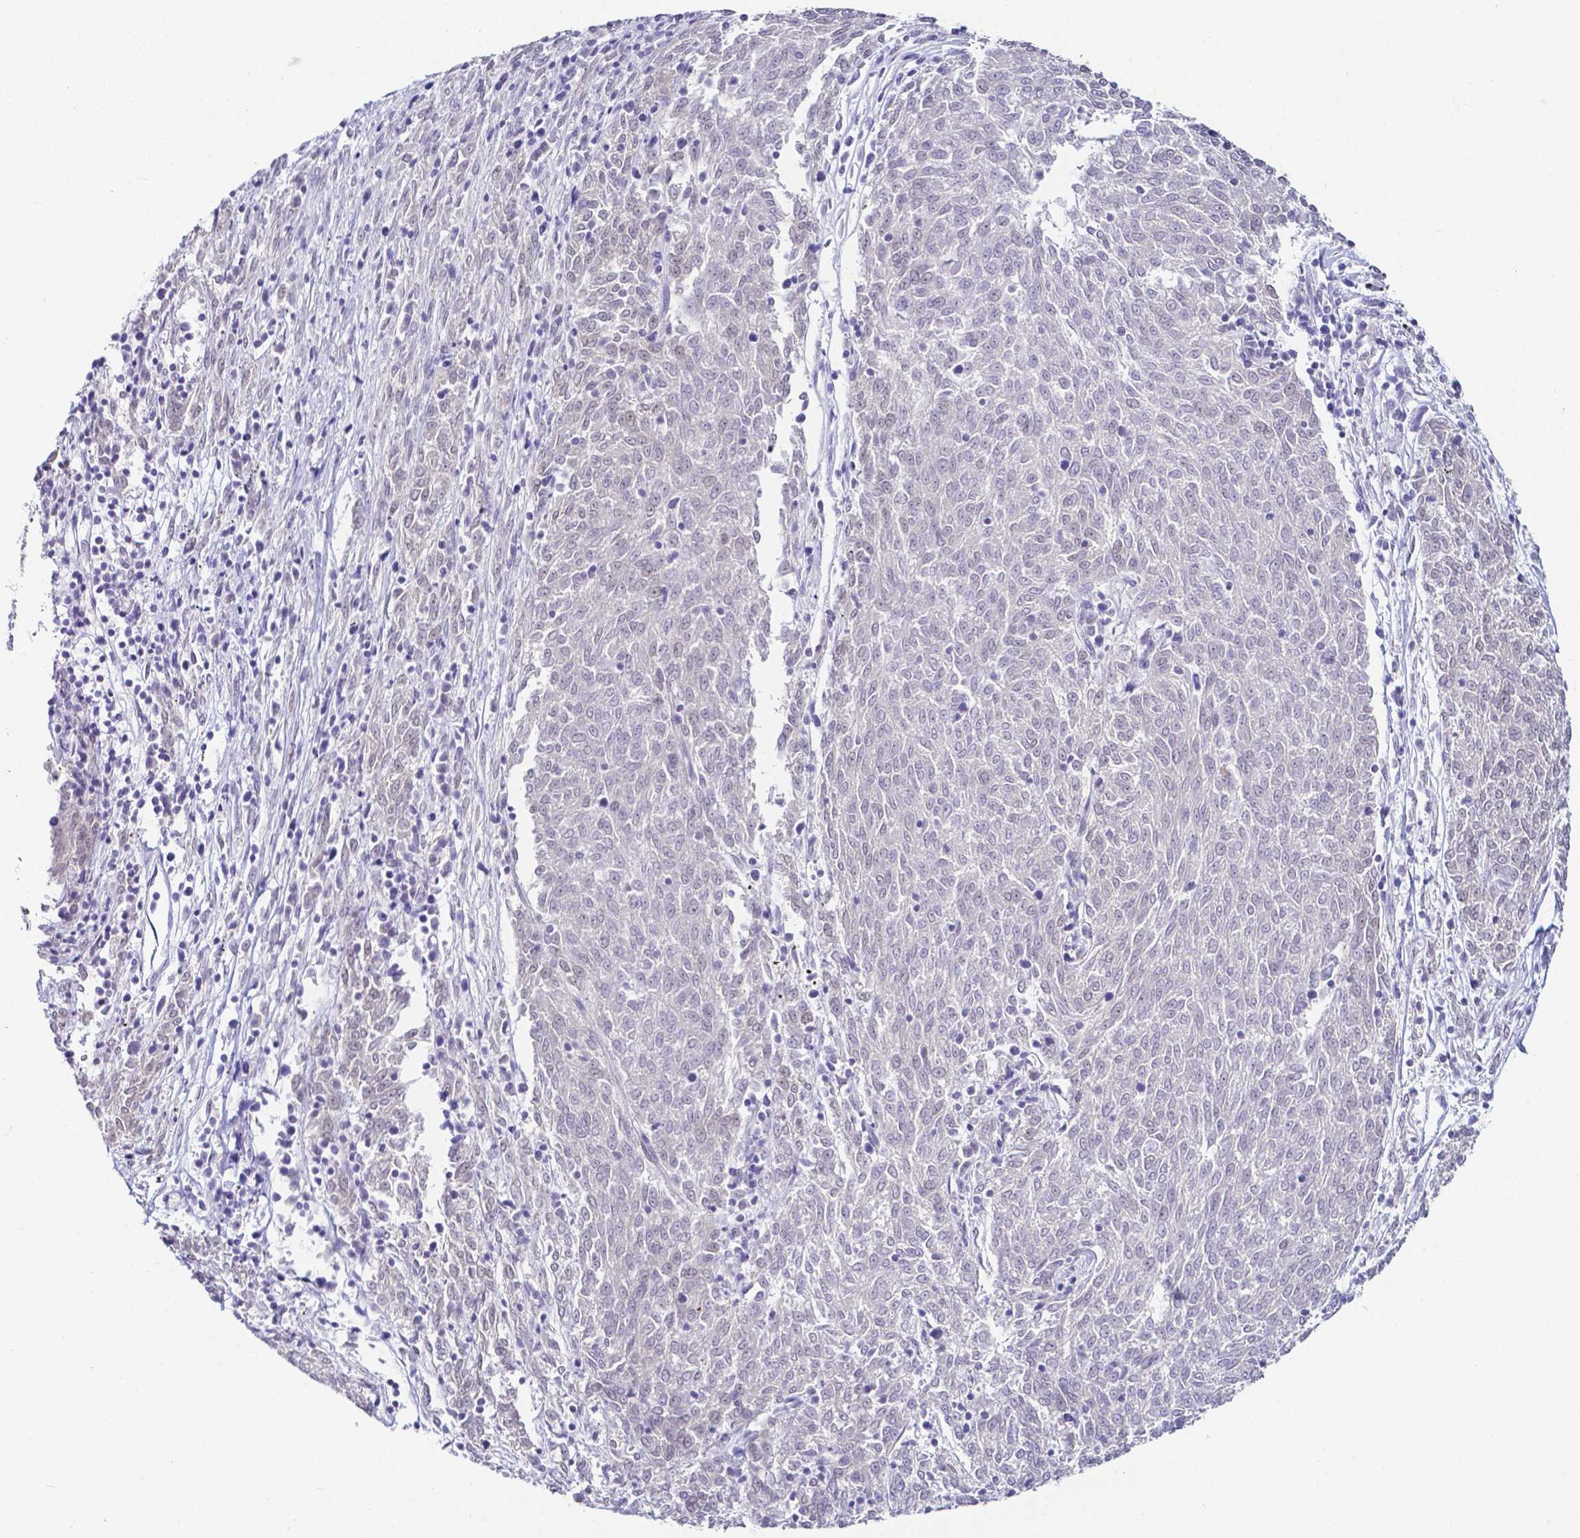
{"staining": {"intensity": "negative", "quantity": "none", "location": "none"}, "tissue": "melanoma", "cell_type": "Tumor cells", "image_type": "cancer", "snomed": [{"axis": "morphology", "description": "Malignant melanoma, NOS"}, {"axis": "topography", "description": "Skin"}], "caption": "Malignant melanoma was stained to show a protein in brown. There is no significant expression in tumor cells. (Immunohistochemistry (ihc), brightfield microscopy, high magnification).", "gene": "FAM83G", "patient": {"sex": "female", "age": 72}}